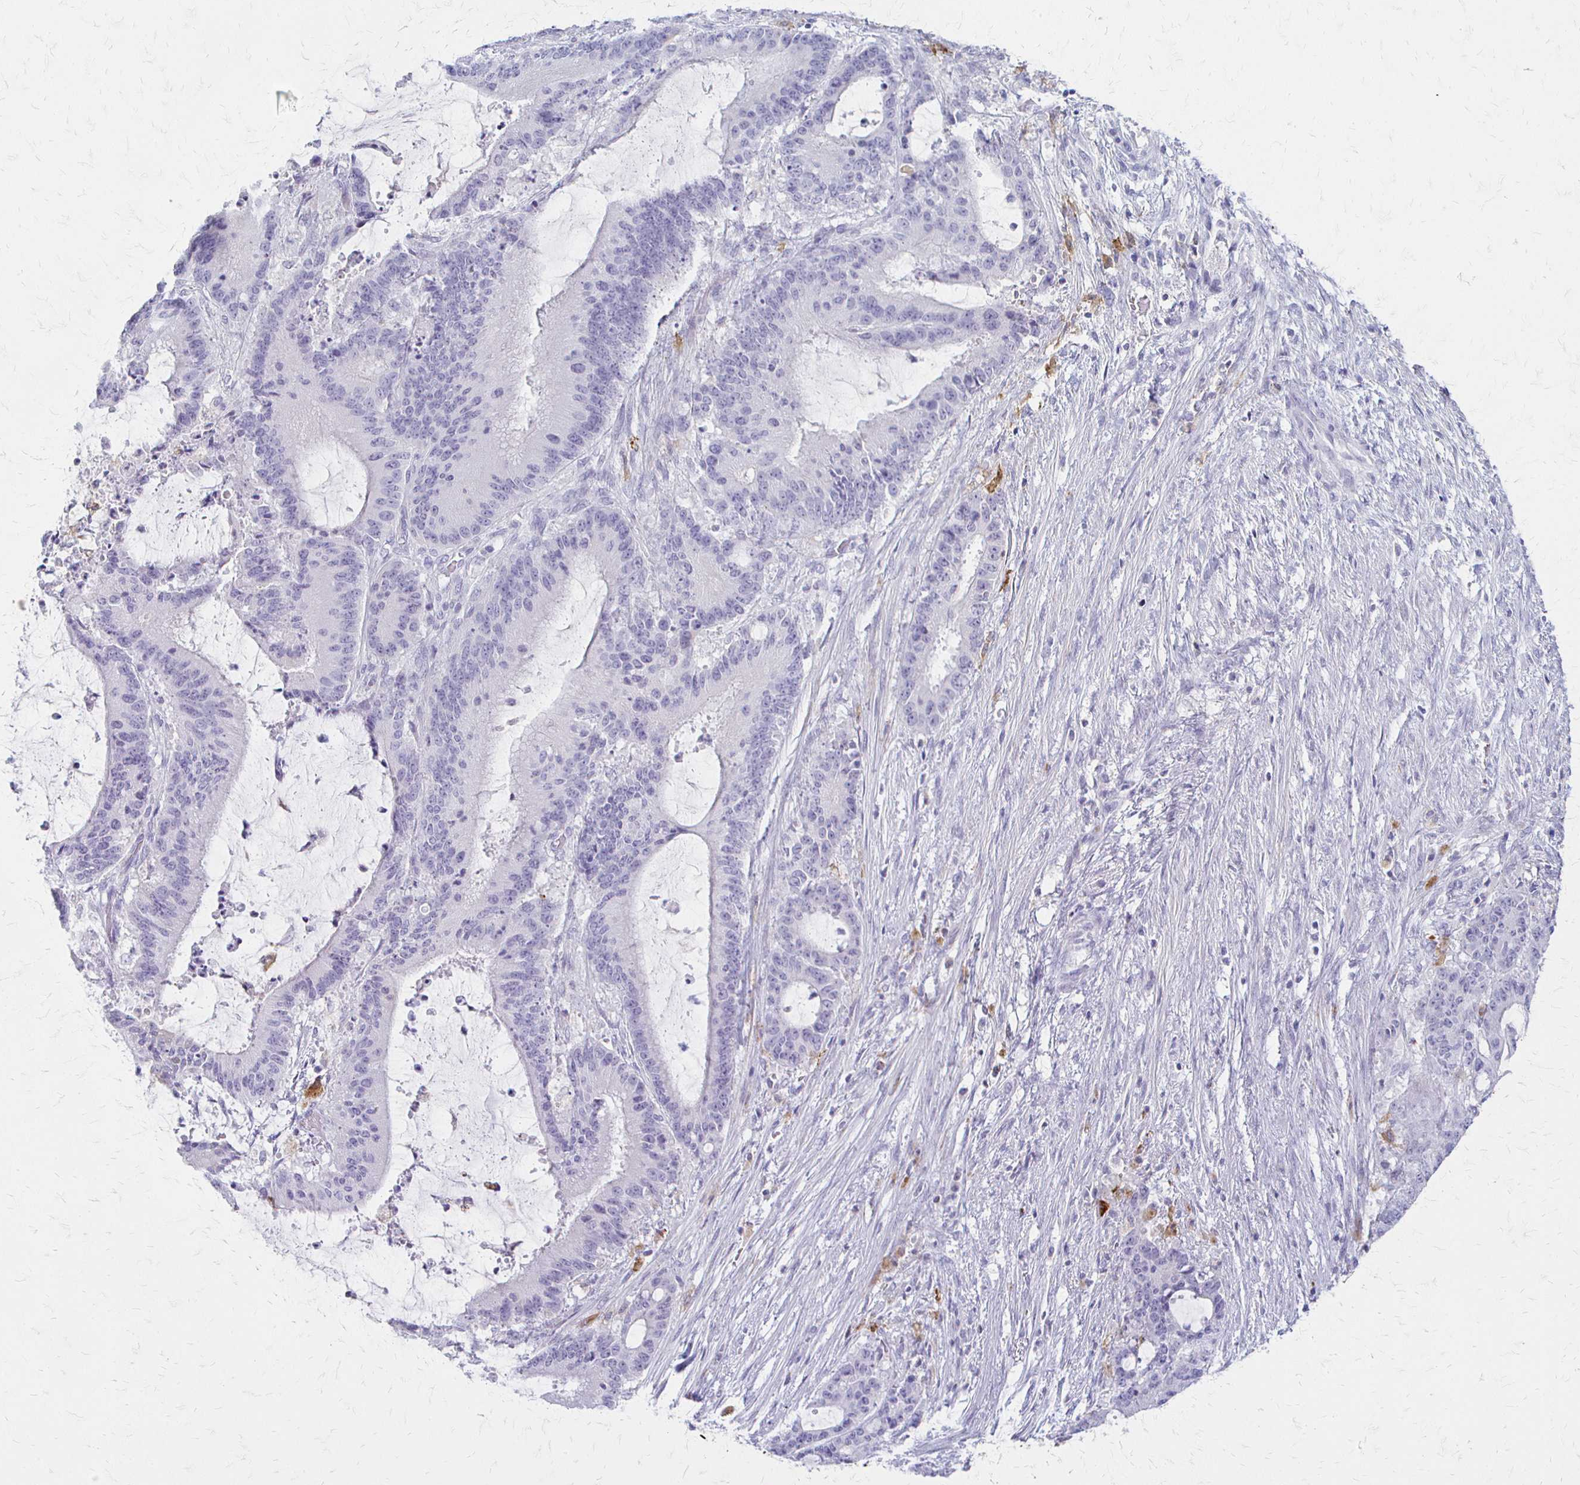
{"staining": {"intensity": "negative", "quantity": "none", "location": "none"}, "tissue": "liver cancer", "cell_type": "Tumor cells", "image_type": "cancer", "snomed": [{"axis": "morphology", "description": "Normal tissue, NOS"}, {"axis": "morphology", "description": "Cholangiocarcinoma"}, {"axis": "topography", "description": "Liver"}, {"axis": "topography", "description": "Peripheral nerve tissue"}], "caption": "Tumor cells show no significant protein positivity in liver cancer.", "gene": "ACP5", "patient": {"sex": "female", "age": 73}}